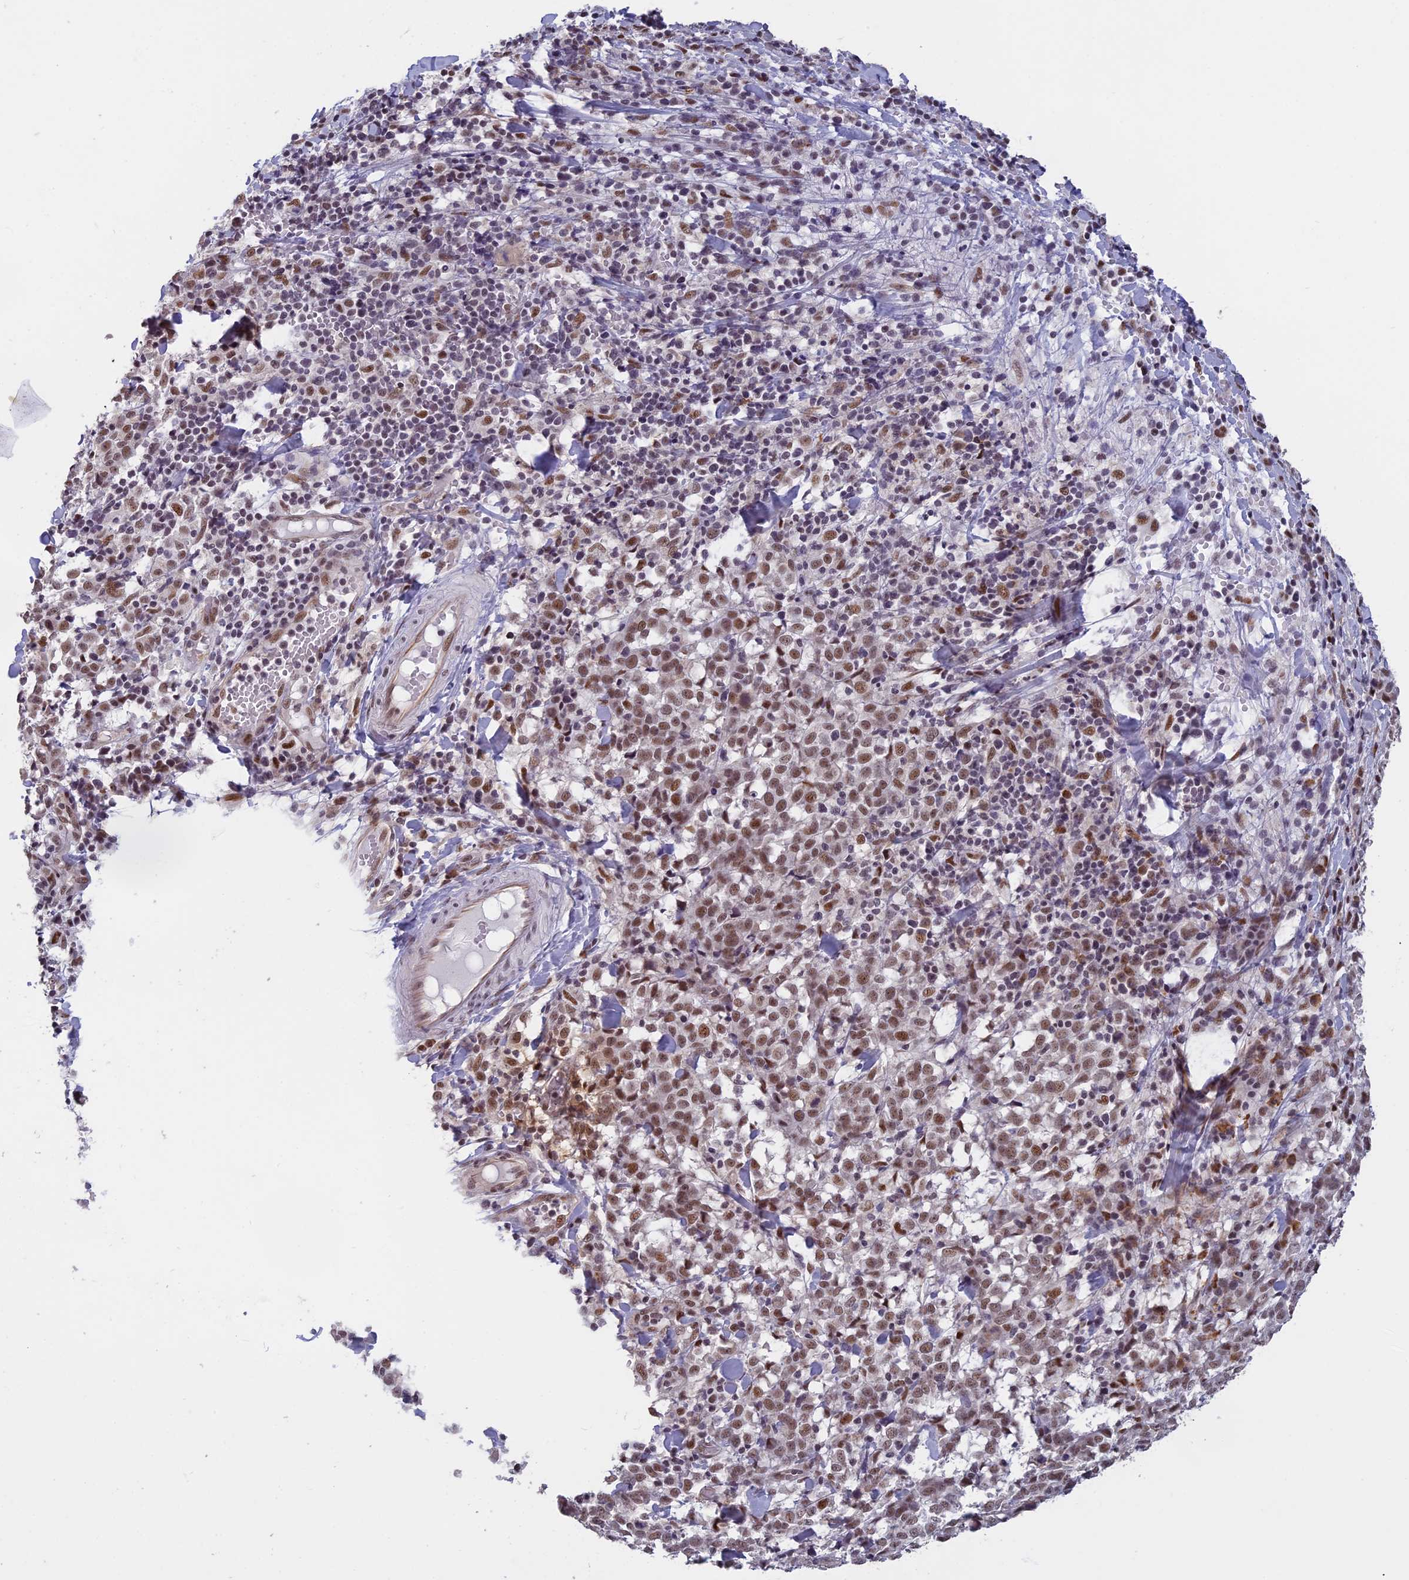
{"staining": {"intensity": "moderate", "quantity": ">75%", "location": "nuclear"}, "tissue": "melanoma", "cell_type": "Tumor cells", "image_type": "cancer", "snomed": [{"axis": "morphology", "description": "Malignant melanoma, NOS"}, {"axis": "topography", "description": "Skin"}], "caption": "Melanoma stained with a protein marker demonstrates moderate staining in tumor cells.", "gene": "MORF4L1", "patient": {"sex": "female", "age": 72}}